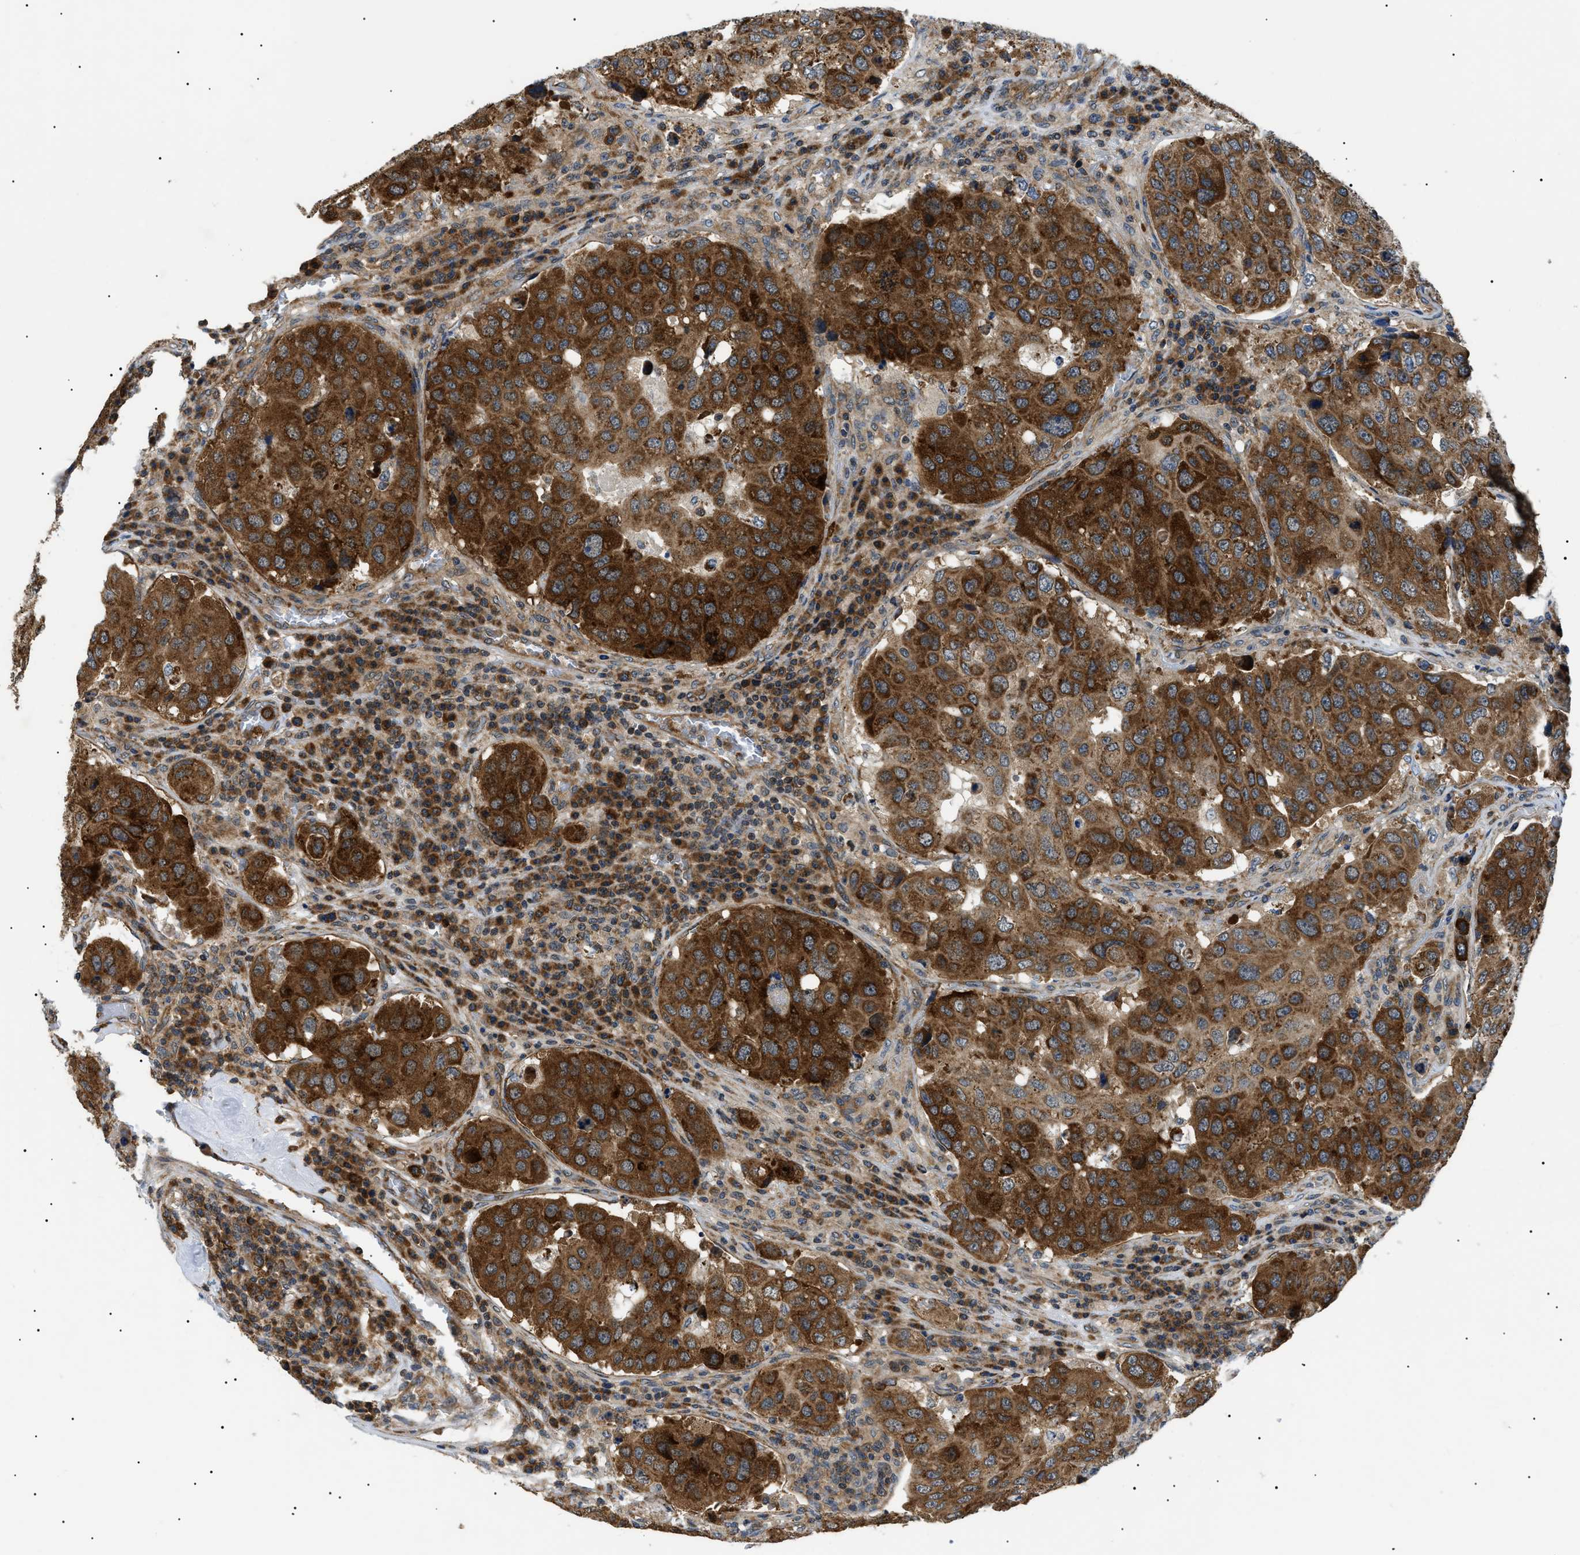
{"staining": {"intensity": "strong", "quantity": ">75%", "location": "cytoplasmic/membranous"}, "tissue": "urothelial cancer", "cell_type": "Tumor cells", "image_type": "cancer", "snomed": [{"axis": "morphology", "description": "Urothelial carcinoma, High grade"}, {"axis": "topography", "description": "Lymph node"}, {"axis": "topography", "description": "Urinary bladder"}], "caption": "Brown immunohistochemical staining in urothelial carcinoma (high-grade) demonstrates strong cytoplasmic/membranous staining in approximately >75% of tumor cells.", "gene": "SRPK1", "patient": {"sex": "male", "age": 51}}